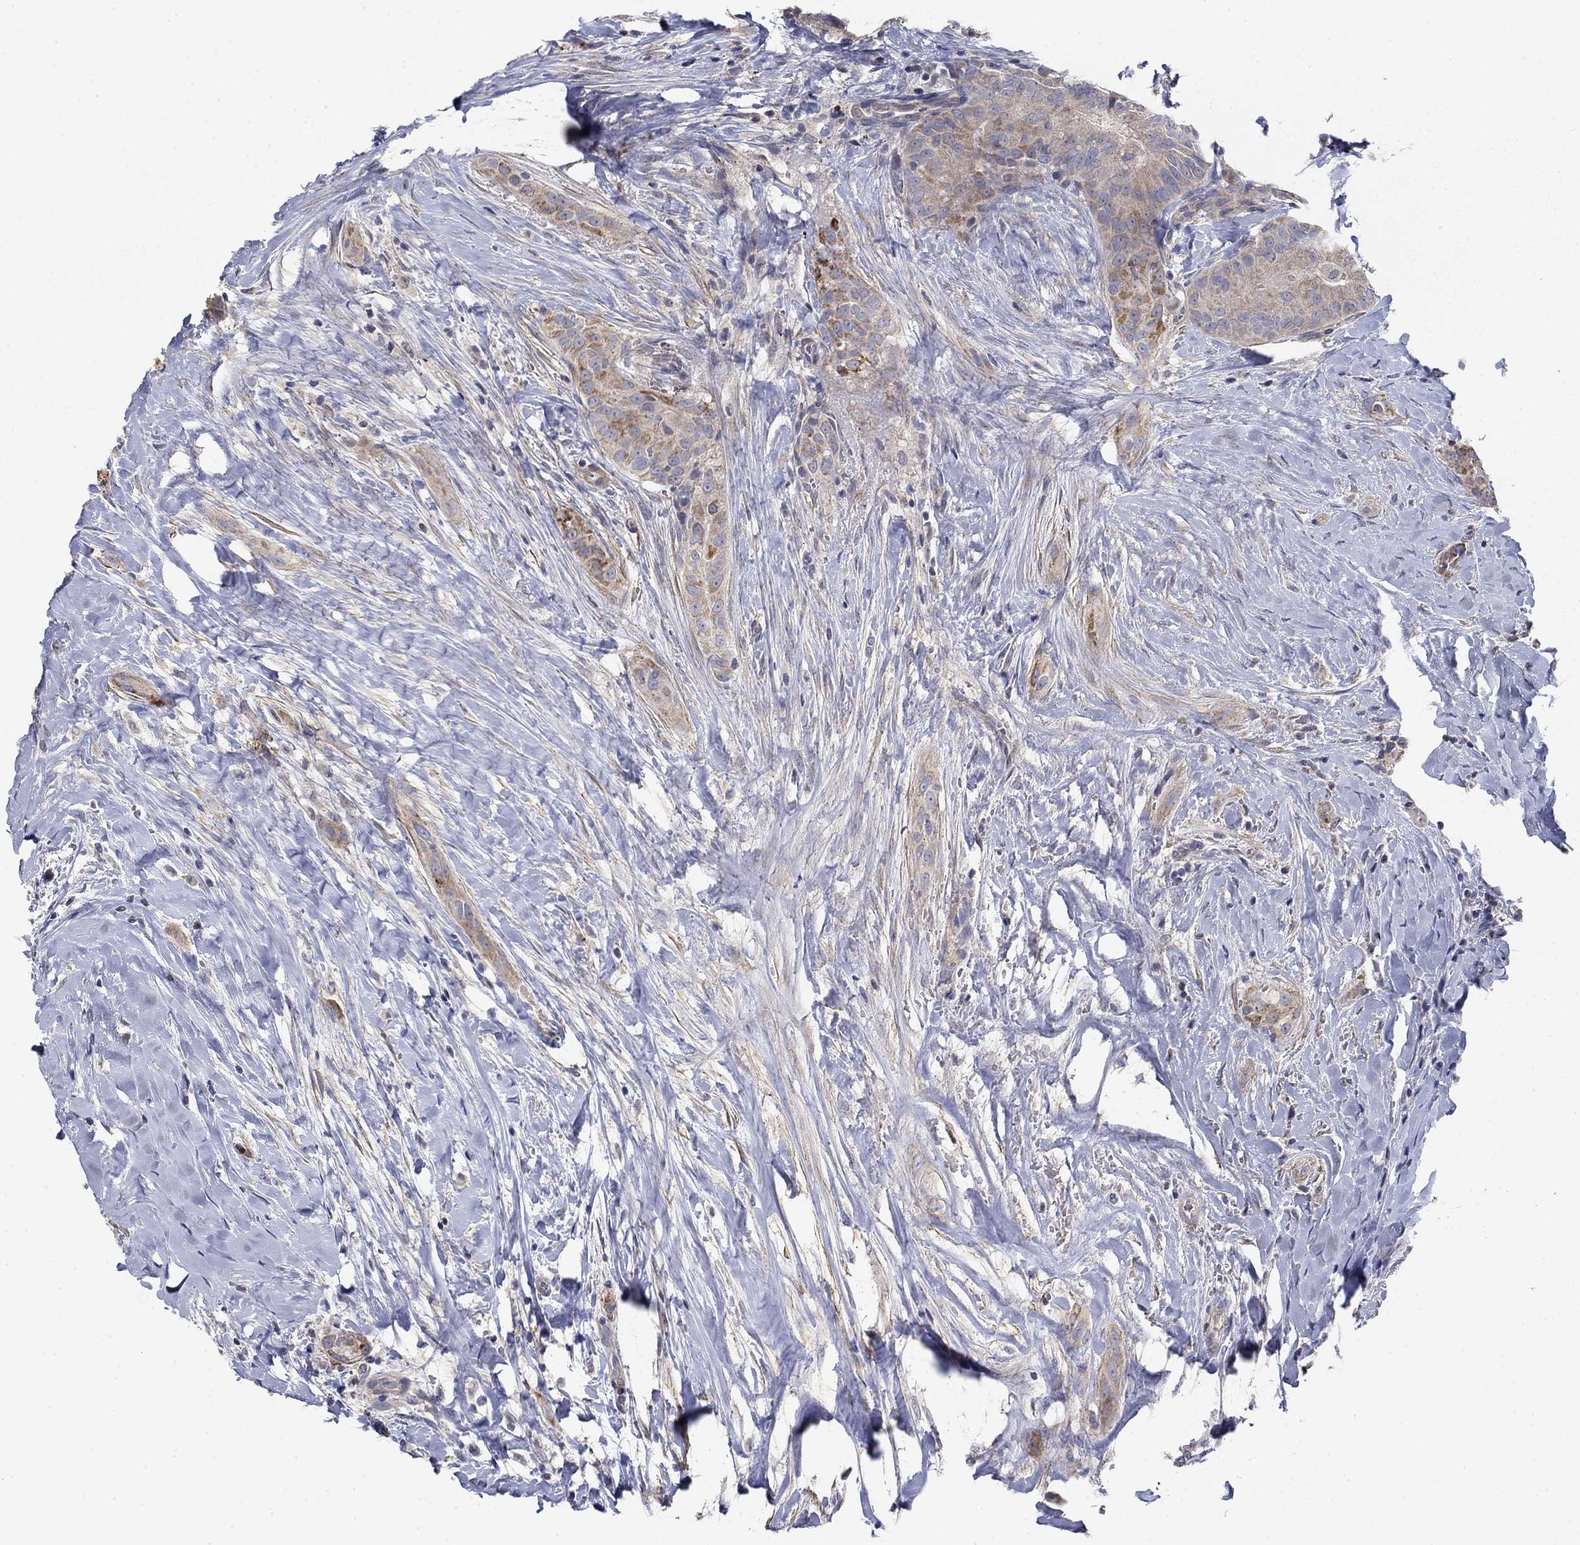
{"staining": {"intensity": "moderate", "quantity": "<25%", "location": "cytoplasmic/membranous"}, "tissue": "thyroid cancer", "cell_type": "Tumor cells", "image_type": "cancer", "snomed": [{"axis": "morphology", "description": "Papillary adenocarcinoma, NOS"}, {"axis": "topography", "description": "Thyroid gland"}], "caption": "Immunohistochemistry micrograph of neoplastic tissue: papillary adenocarcinoma (thyroid) stained using immunohistochemistry (IHC) demonstrates low levels of moderate protein expression localized specifically in the cytoplasmic/membranous of tumor cells, appearing as a cytoplasmic/membranous brown color.", "gene": "GRK7", "patient": {"sex": "male", "age": 61}}